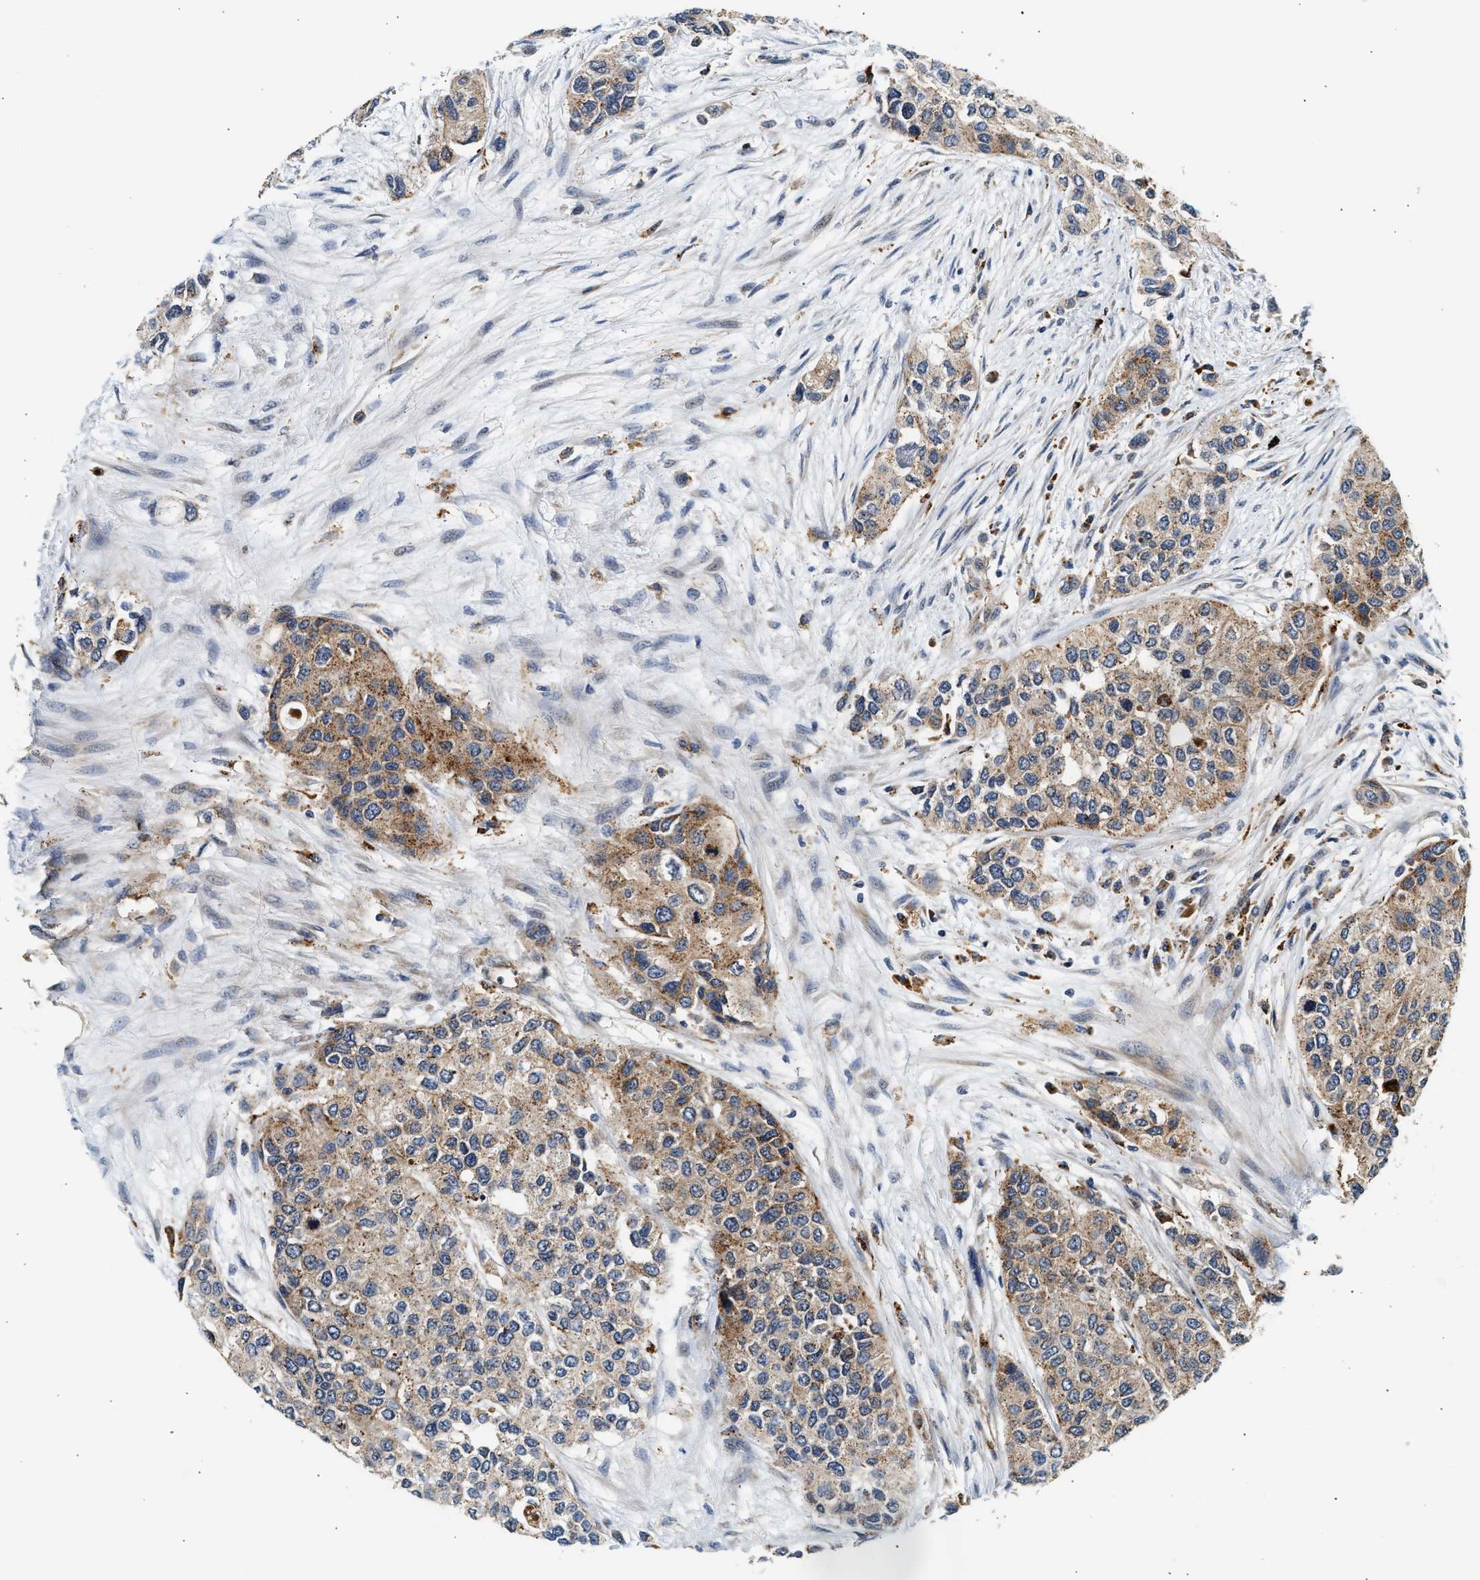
{"staining": {"intensity": "moderate", "quantity": ">75%", "location": "cytoplasmic/membranous"}, "tissue": "urothelial cancer", "cell_type": "Tumor cells", "image_type": "cancer", "snomed": [{"axis": "morphology", "description": "Urothelial carcinoma, High grade"}, {"axis": "topography", "description": "Urinary bladder"}], "caption": "High-magnification brightfield microscopy of urothelial cancer stained with DAB (3,3'-diaminobenzidine) (brown) and counterstained with hematoxylin (blue). tumor cells exhibit moderate cytoplasmic/membranous staining is identified in about>75% of cells. (Stains: DAB in brown, nuclei in blue, Microscopy: brightfield microscopy at high magnification).", "gene": "PLD3", "patient": {"sex": "female", "age": 56}}